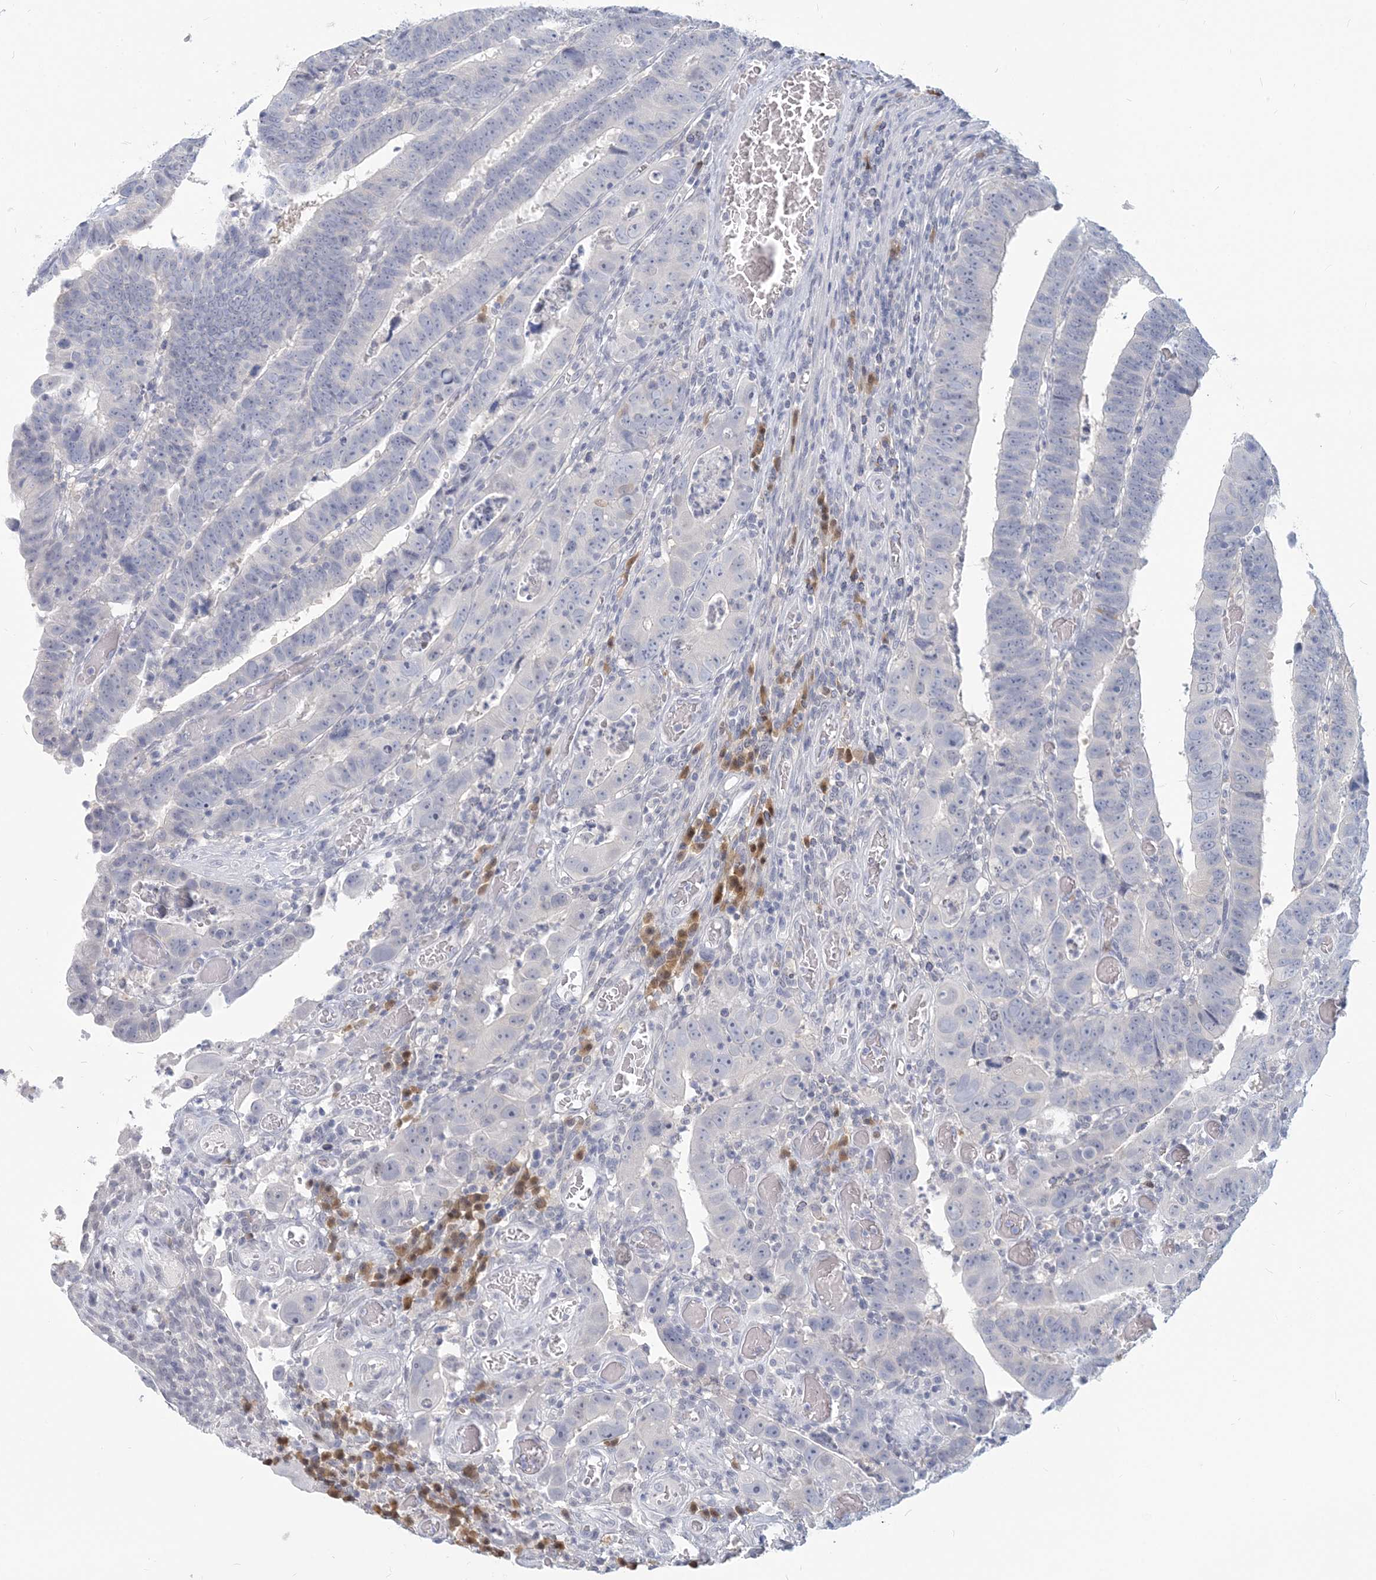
{"staining": {"intensity": "negative", "quantity": "none", "location": "none"}, "tissue": "colorectal cancer", "cell_type": "Tumor cells", "image_type": "cancer", "snomed": [{"axis": "morphology", "description": "Normal tissue, NOS"}, {"axis": "morphology", "description": "Adenocarcinoma, NOS"}, {"axis": "topography", "description": "Rectum"}], "caption": "This is a histopathology image of immunohistochemistry staining of adenocarcinoma (colorectal), which shows no expression in tumor cells.", "gene": "GMPPA", "patient": {"sex": "female", "age": 65}}